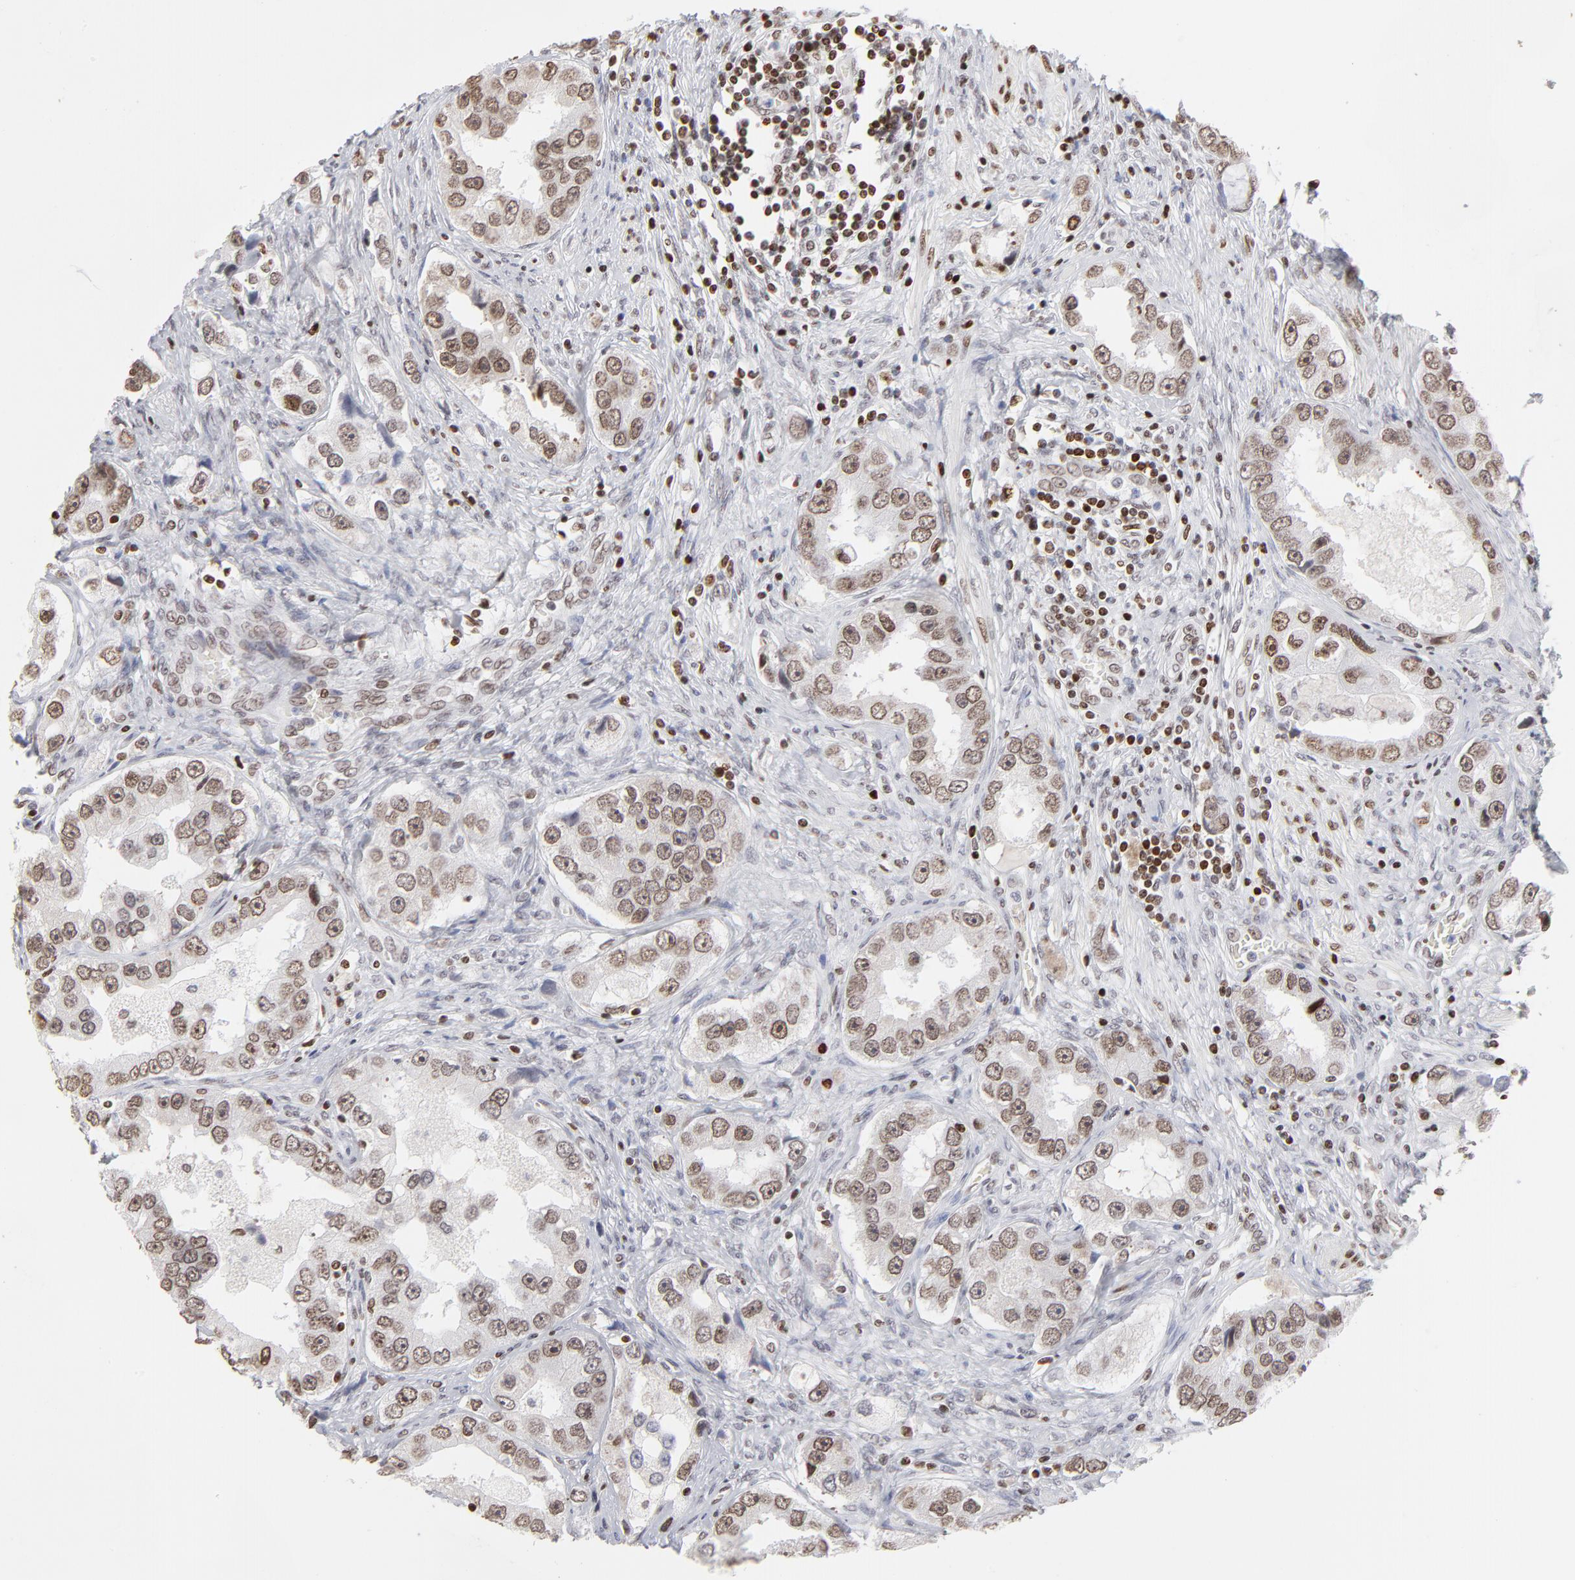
{"staining": {"intensity": "weak", "quantity": "<25%", "location": "nuclear"}, "tissue": "prostate cancer", "cell_type": "Tumor cells", "image_type": "cancer", "snomed": [{"axis": "morphology", "description": "Adenocarcinoma, High grade"}, {"axis": "topography", "description": "Prostate"}], "caption": "Immunohistochemistry (IHC) of human prostate cancer (high-grade adenocarcinoma) displays no expression in tumor cells.", "gene": "PARP1", "patient": {"sex": "male", "age": 63}}